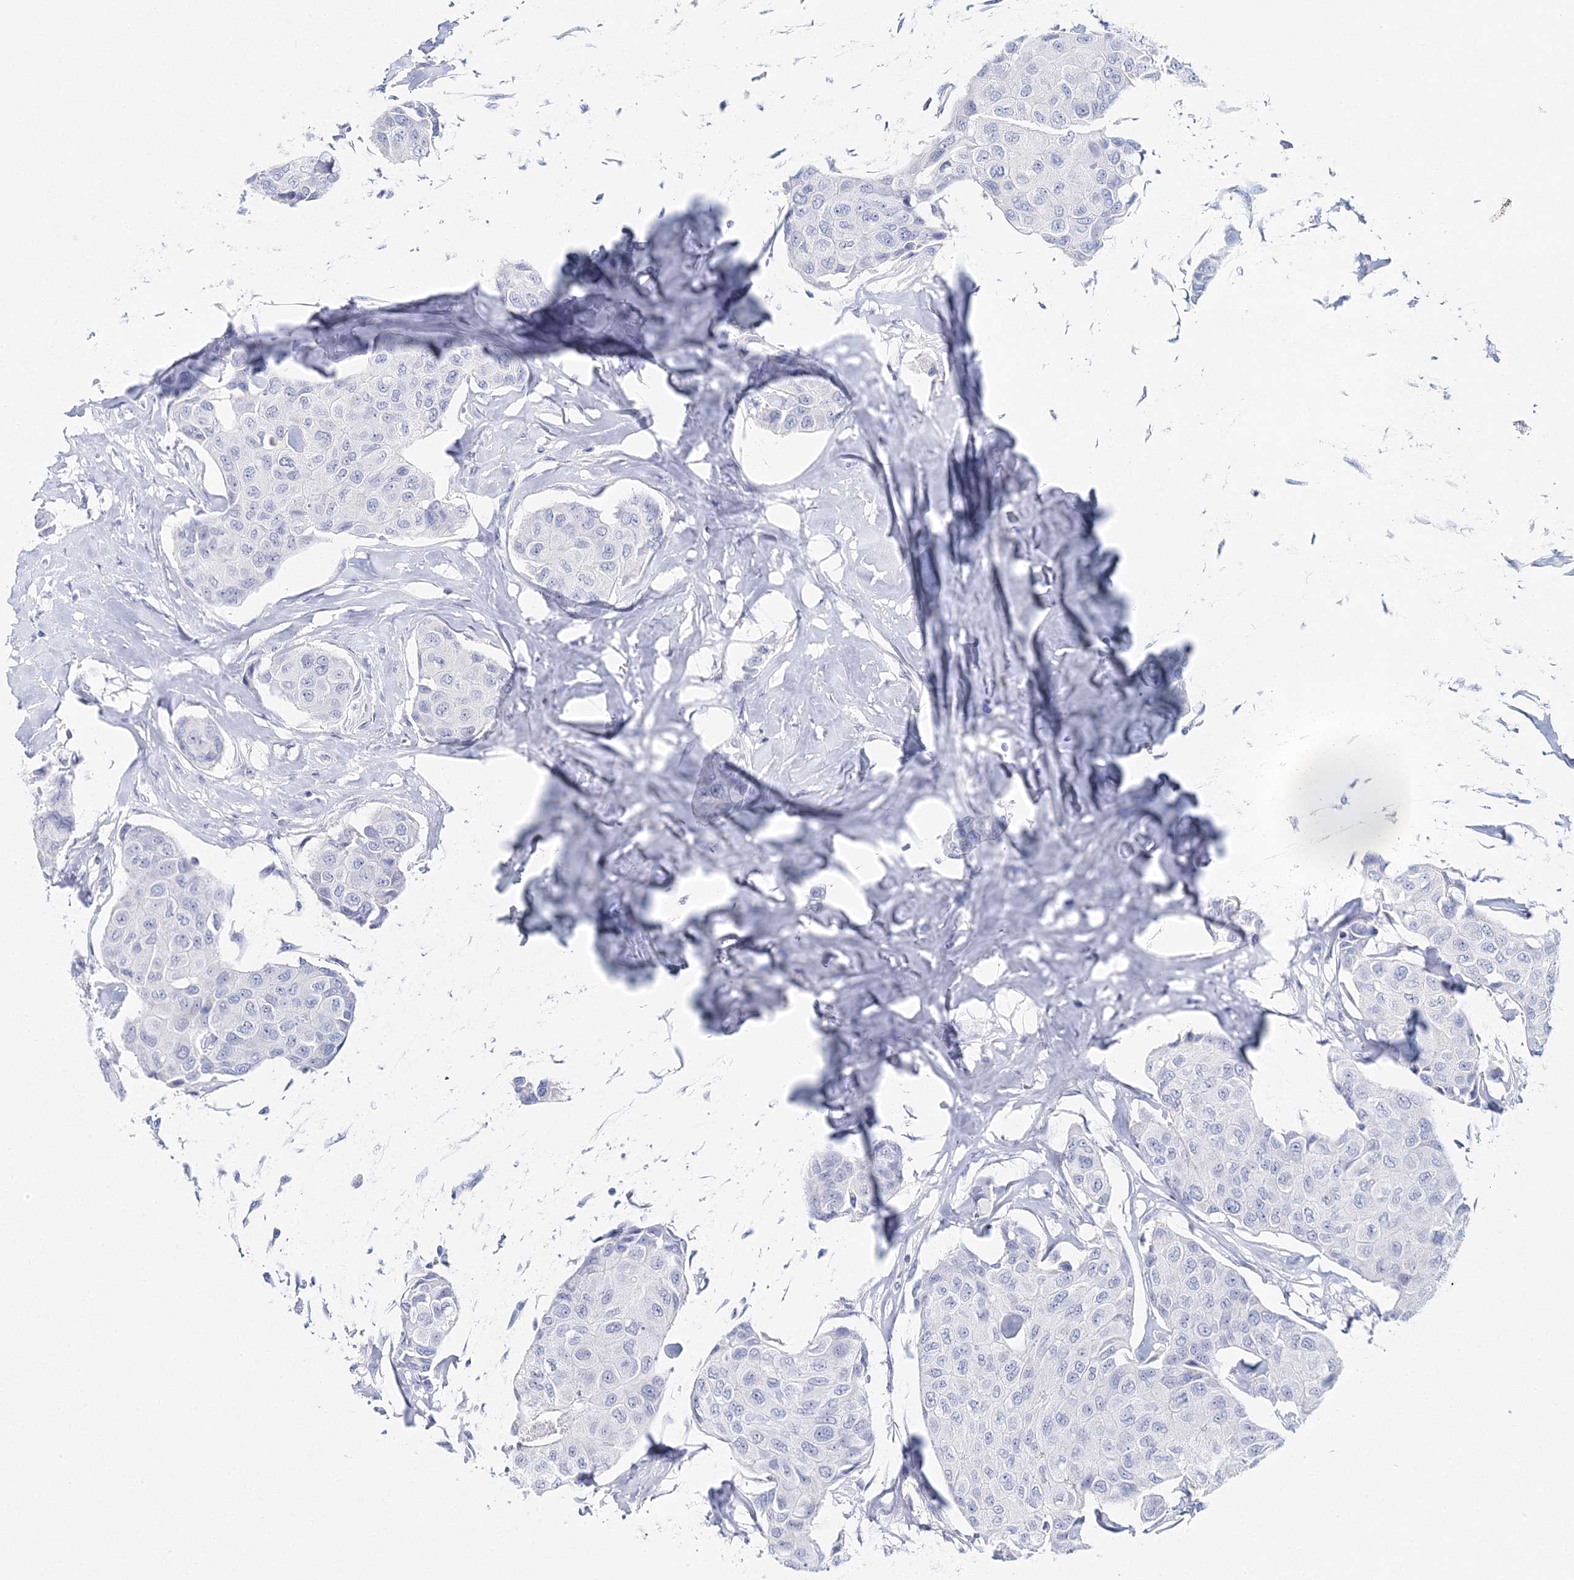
{"staining": {"intensity": "negative", "quantity": "none", "location": "none"}, "tissue": "breast cancer", "cell_type": "Tumor cells", "image_type": "cancer", "snomed": [{"axis": "morphology", "description": "Duct carcinoma"}, {"axis": "topography", "description": "Breast"}], "caption": "Immunohistochemistry histopathology image of neoplastic tissue: human breast cancer (infiltrating ductal carcinoma) stained with DAB displays no significant protein staining in tumor cells. (DAB (3,3'-diaminobenzidine) IHC visualized using brightfield microscopy, high magnification).", "gene": "MYOZ2", "patient": {"sex": "female", "age": 80}}